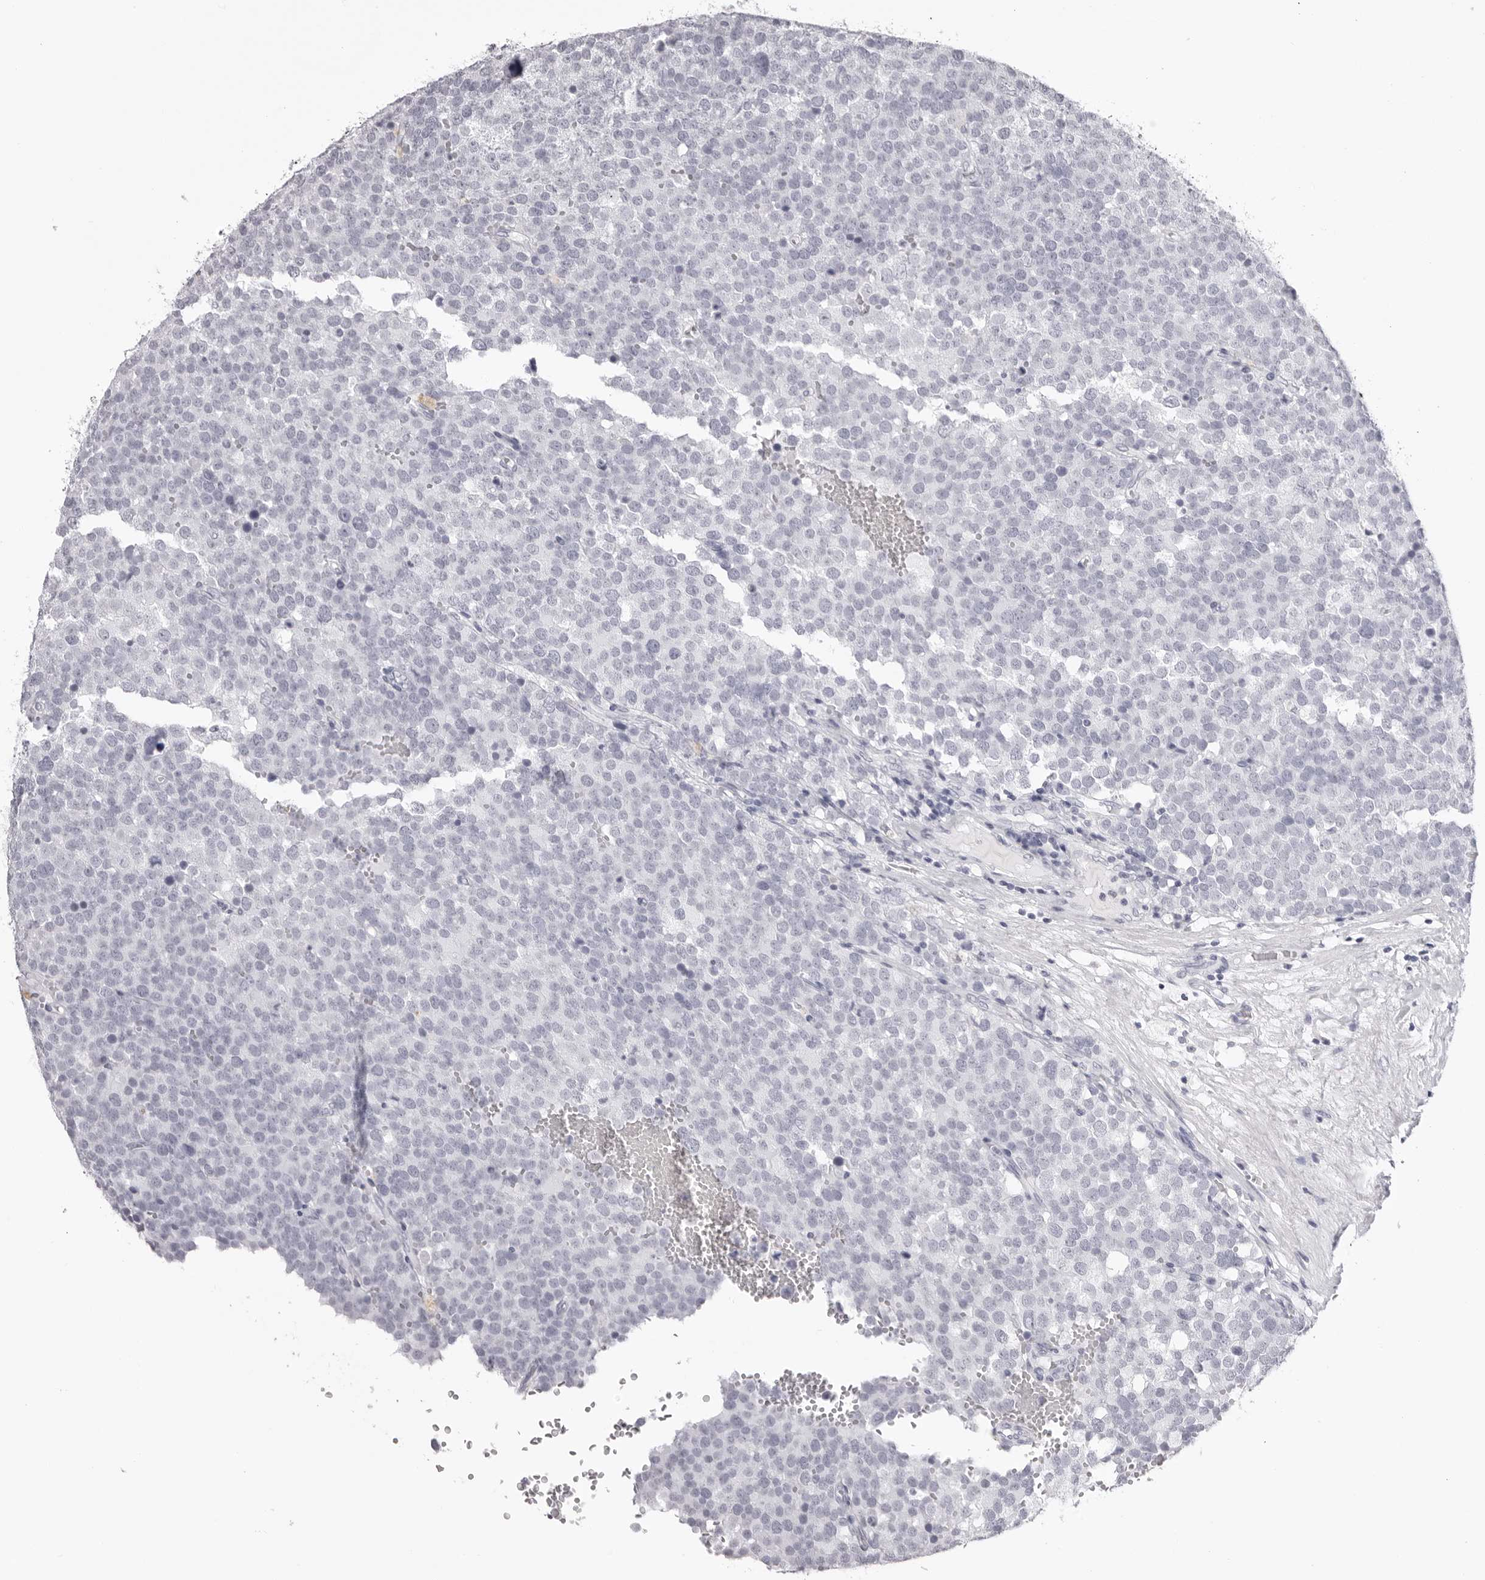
{"staining": {"intensity": "negative", "quantity": "none", "location": "none"}, "tissue": "testis cancer", "cell_type": "Tumor cells", "image_type": "cancer", "snomed": [{"axis": "morphology", "description": "Seminoma, NOS"}, {"axis": "topography", "description": "Testis"}], "caption": "Tumor cells show no significant protein expression in testis cancer.", "gene": "CST1", "patient": {"sex": "male", "age": 71}}